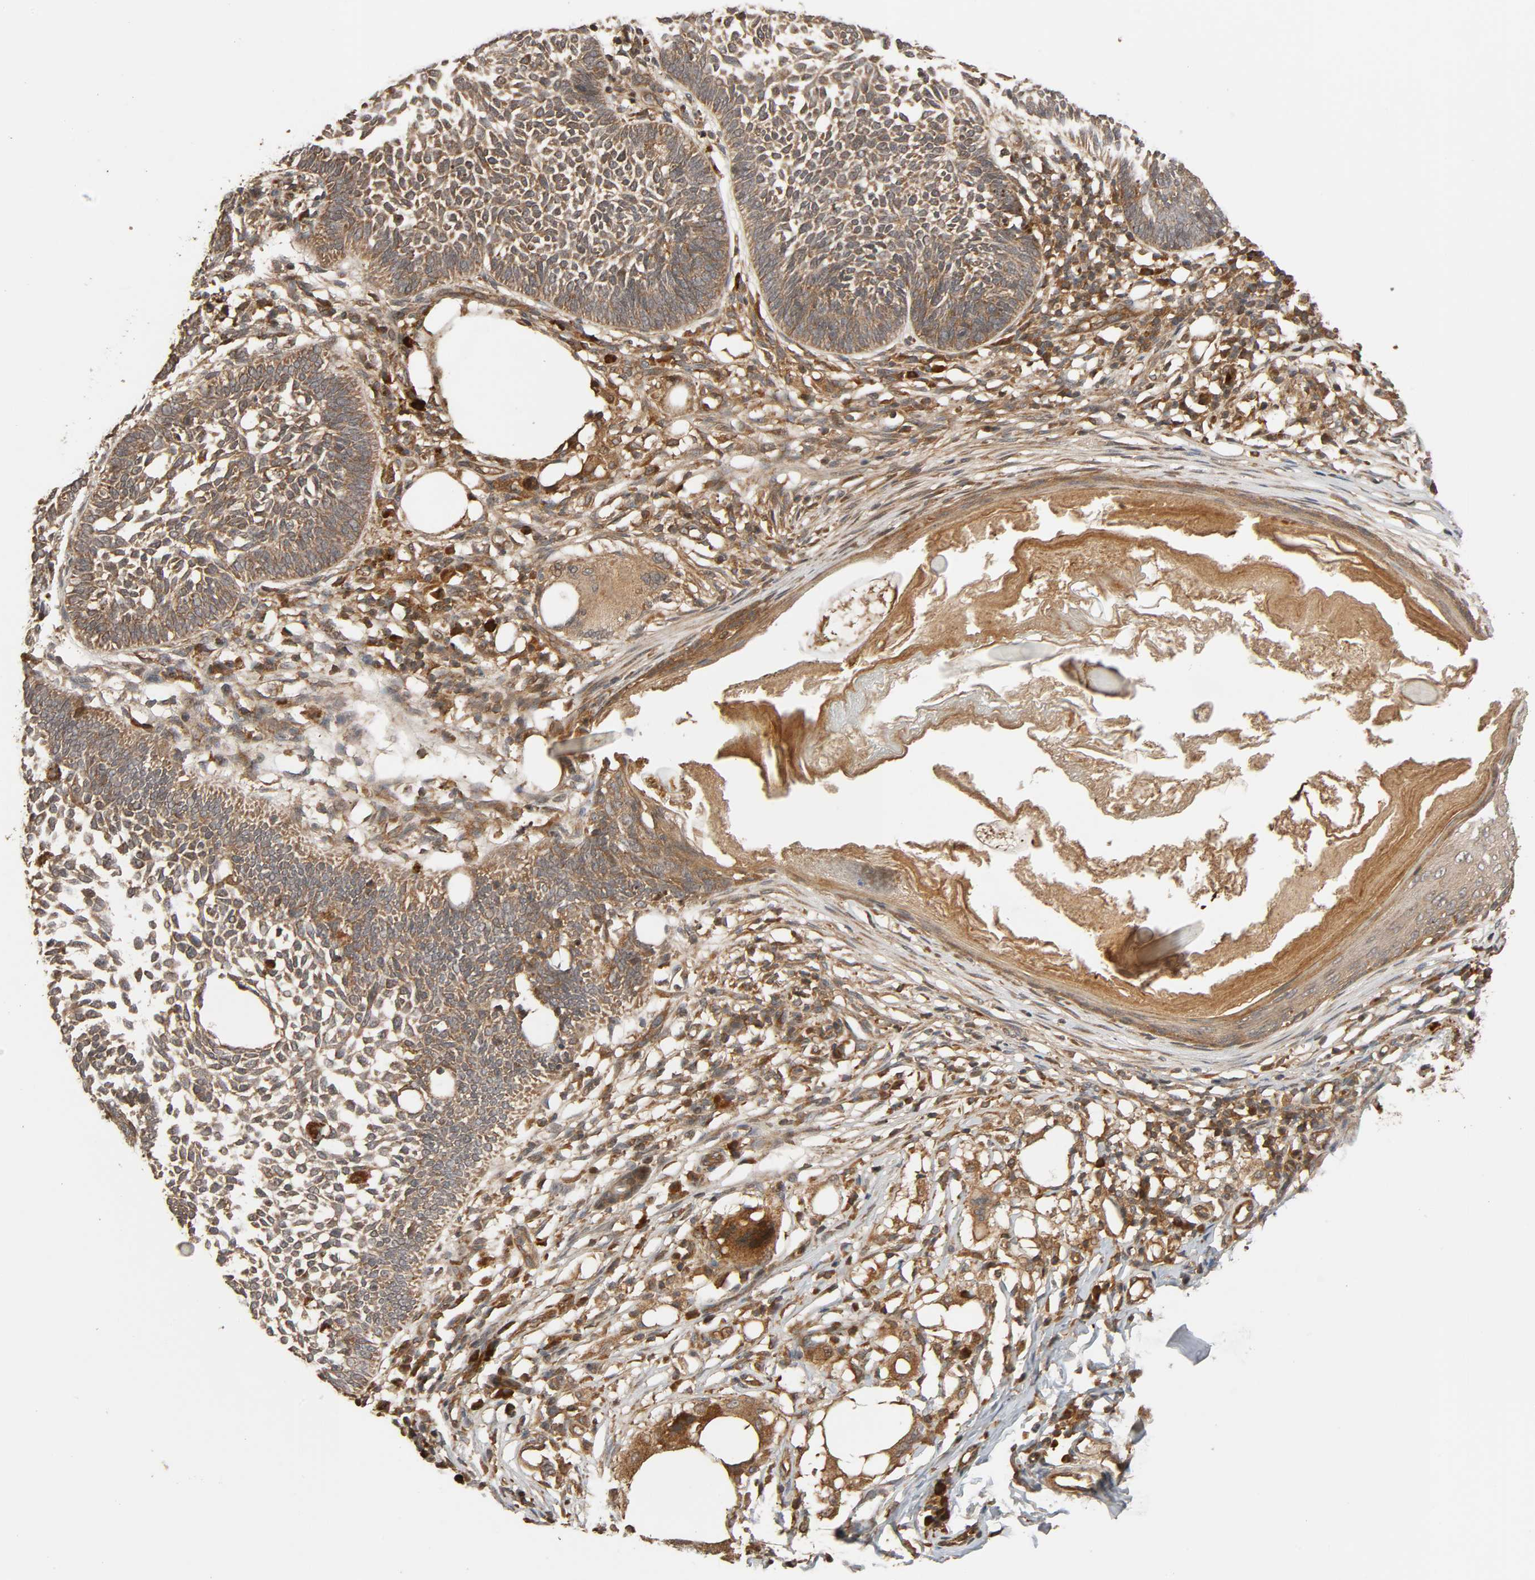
{"staining": {"intensity": "moderate", "quantity": ">75%", "location": "cytoplasmic/membranous"}, "tissue": "skin cancer", "cell_type": "Tumor cells", "image_type": "cancer", "snomed": [{"axis": "morphology", "description": "Normal tissue, NOS"}, {"axis": "morphology", "description": "Basal cell carcinoma"}, {"axis": "topography", "description": "Skin"}], "caption": "The image shows a brown stain indicating the presence of a protein in the cytoplasmic/membranous of tumor cells in skin cancer.", "gene": "MAP3K8", "patient": {"sex": "male", "age": 87}}